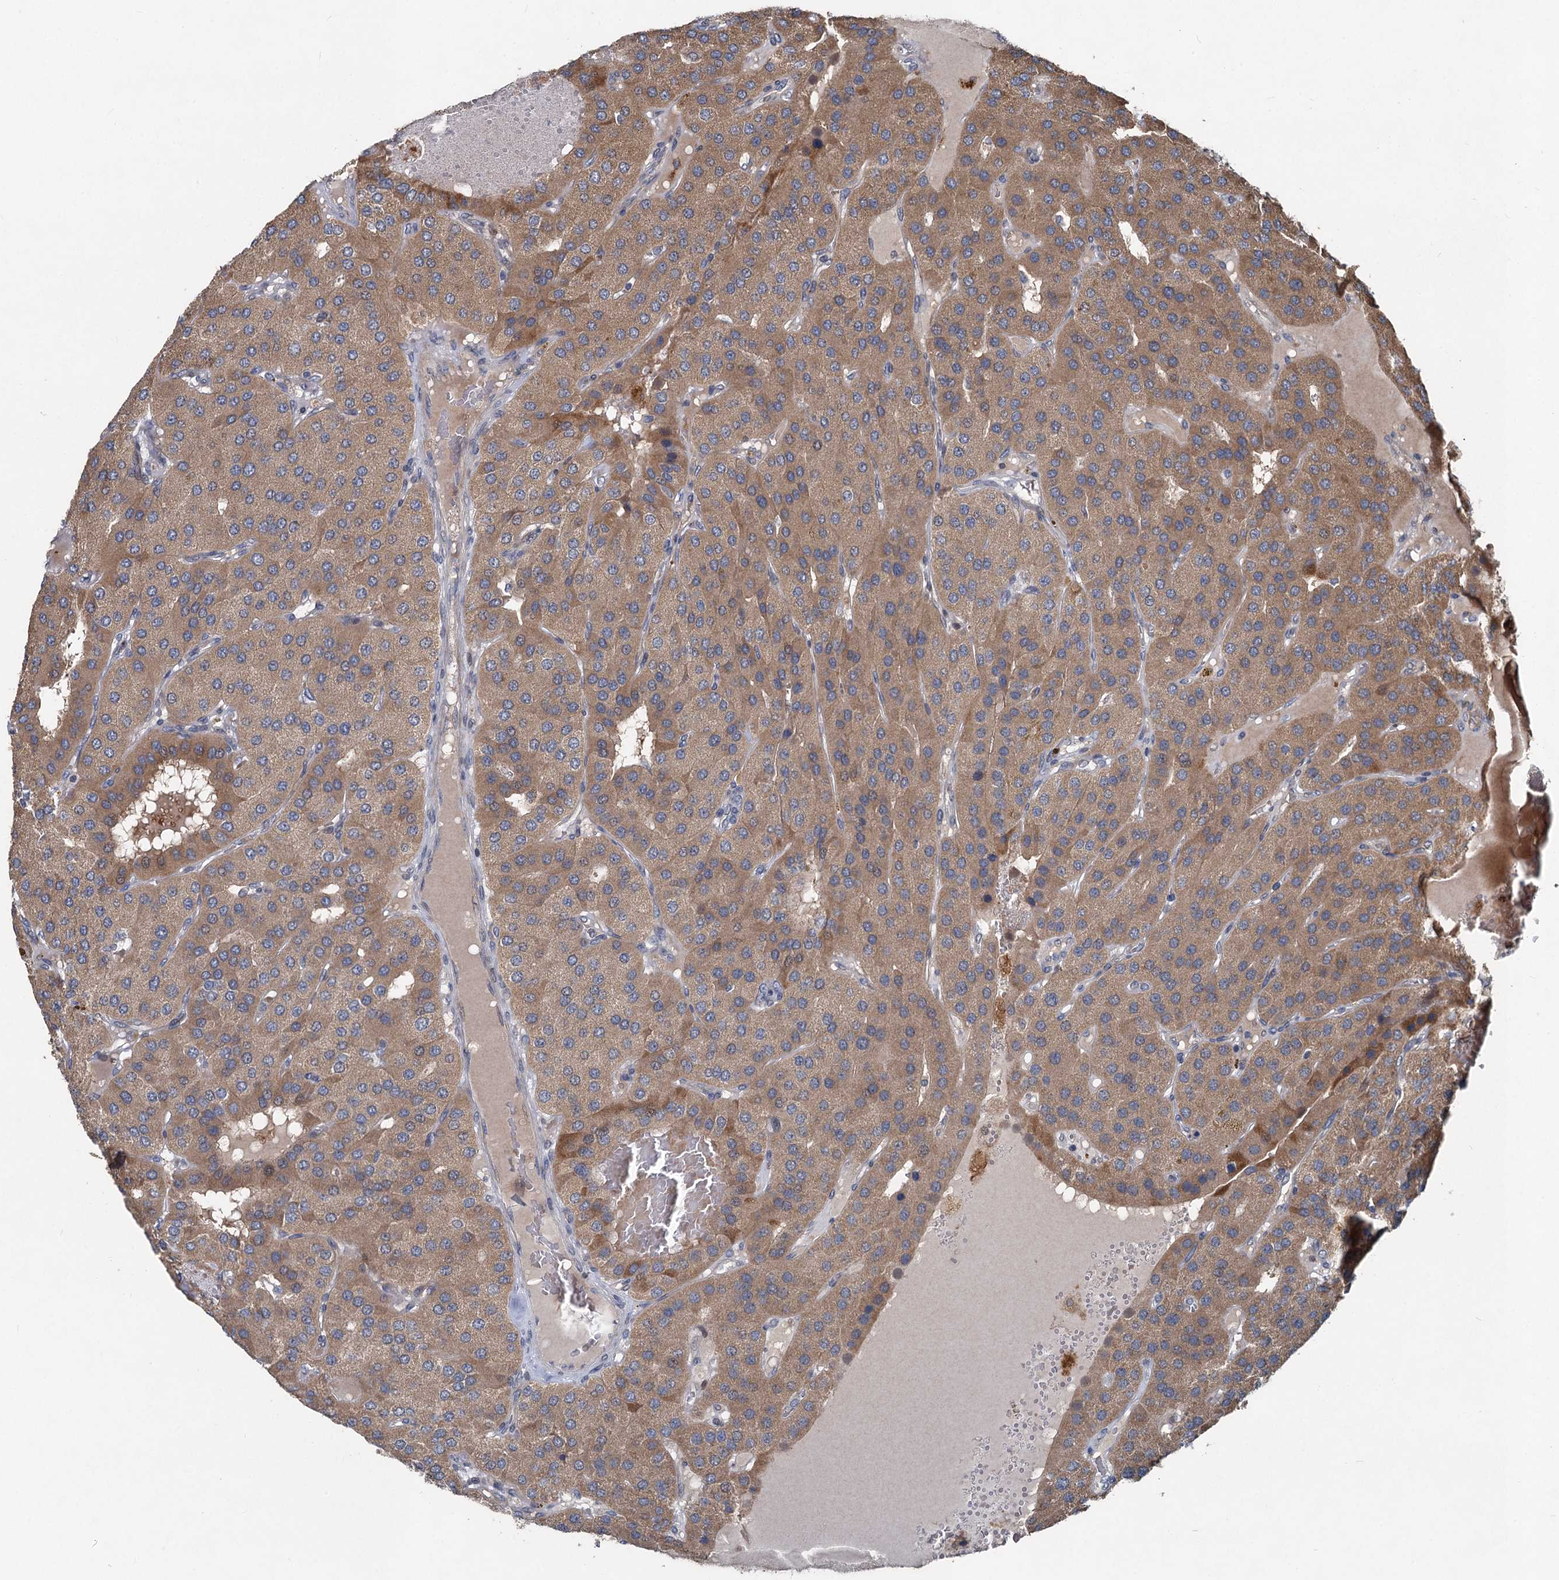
{"staining": {"intensity": "moderate", "quantity": ">75%", "location": "cytoplasmic/membranous"}, "tissue": "parathyroid gland", "cell_type": "Glandular cells", "image_type": "normal", "snomed": [{"axis": "morphology", "description": "Normal tissue, NOS"}, {"axis": "morphology", "description": "Adenoma, NOS"}, {"axis": "topography", "description": "Parathyroid gland"}], "caption": "IHC staining of normal parathyroid gland, which reveals medium levels of moderate cytoplasmic/membranous positivity in approximately >75% of glandular cells indicating moderate cytoplasmic/membranous protein staining. The staining was performed using DAB (3,3'-diaminobenzidine) (brown) for protein detection and nuclei were counterstained in hematoxylin (blue).", "gene": "OTUB1", "patient": {"sex": "female", "age": 86}}